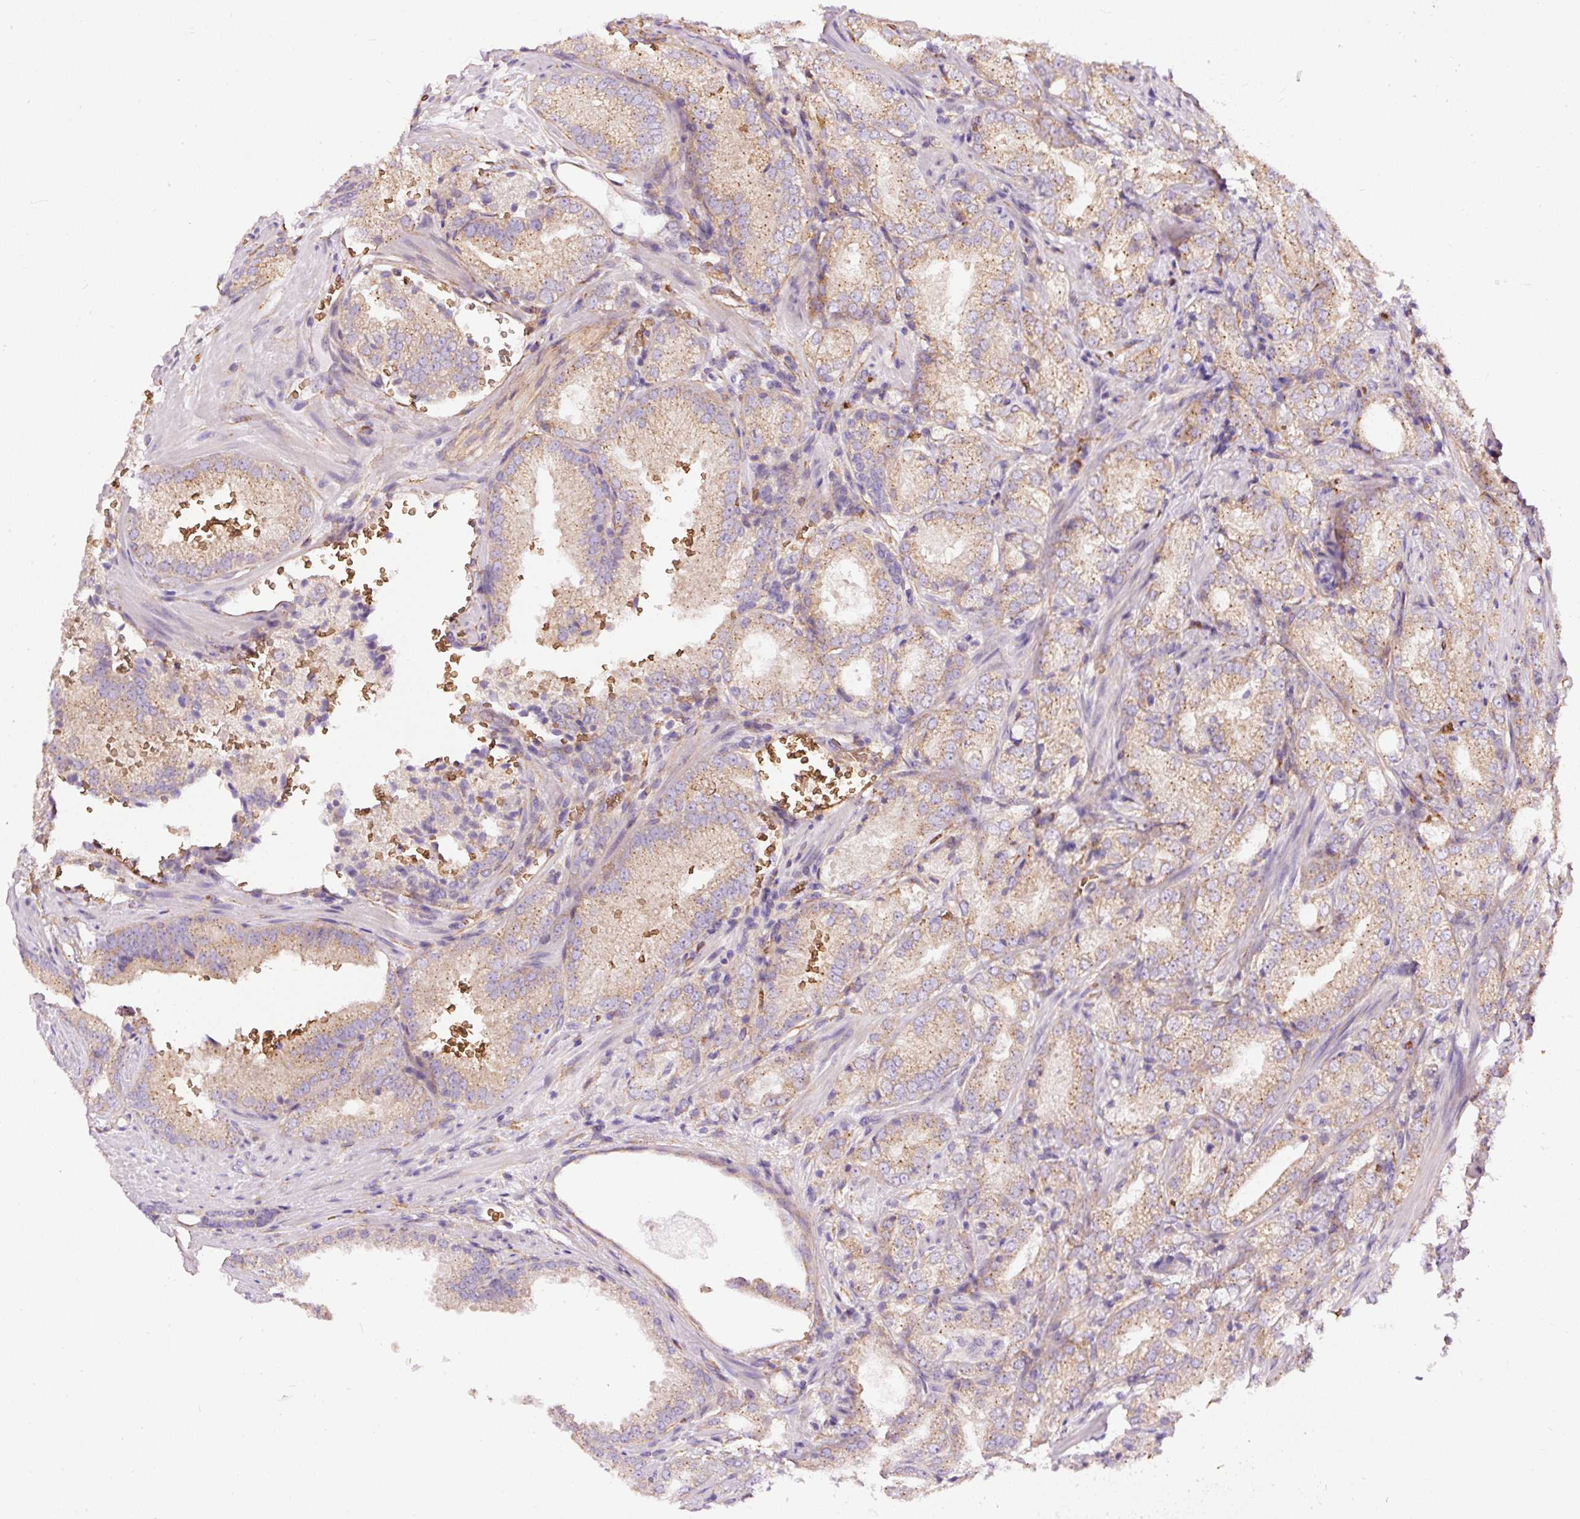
{"staining": {"intensity": "moderate", "quantity": ">75%", "location": "cytoplasmic/membranous"}, "tissue": "prostate cancer", "cell_type": "Tumor cells", "image_type": "cancer", "snomed": [{"axis": "morphology", "description": "Adenocarcinoma, High grade"}, {"axis": "topography", "description": "Prostate"}], "caption": "Protein staining by immunohistochemistry (IHC) demonstrates moderate cytoplasmic/membranous expression in about >75% of tumor cells in prostate cancer (adenocarcinoma (high-grade)). (DAB IHC with brightfield microscopy, high magnification).", "gene": "PRRC2A", "patient": {"sex": "male", "age": 63}}